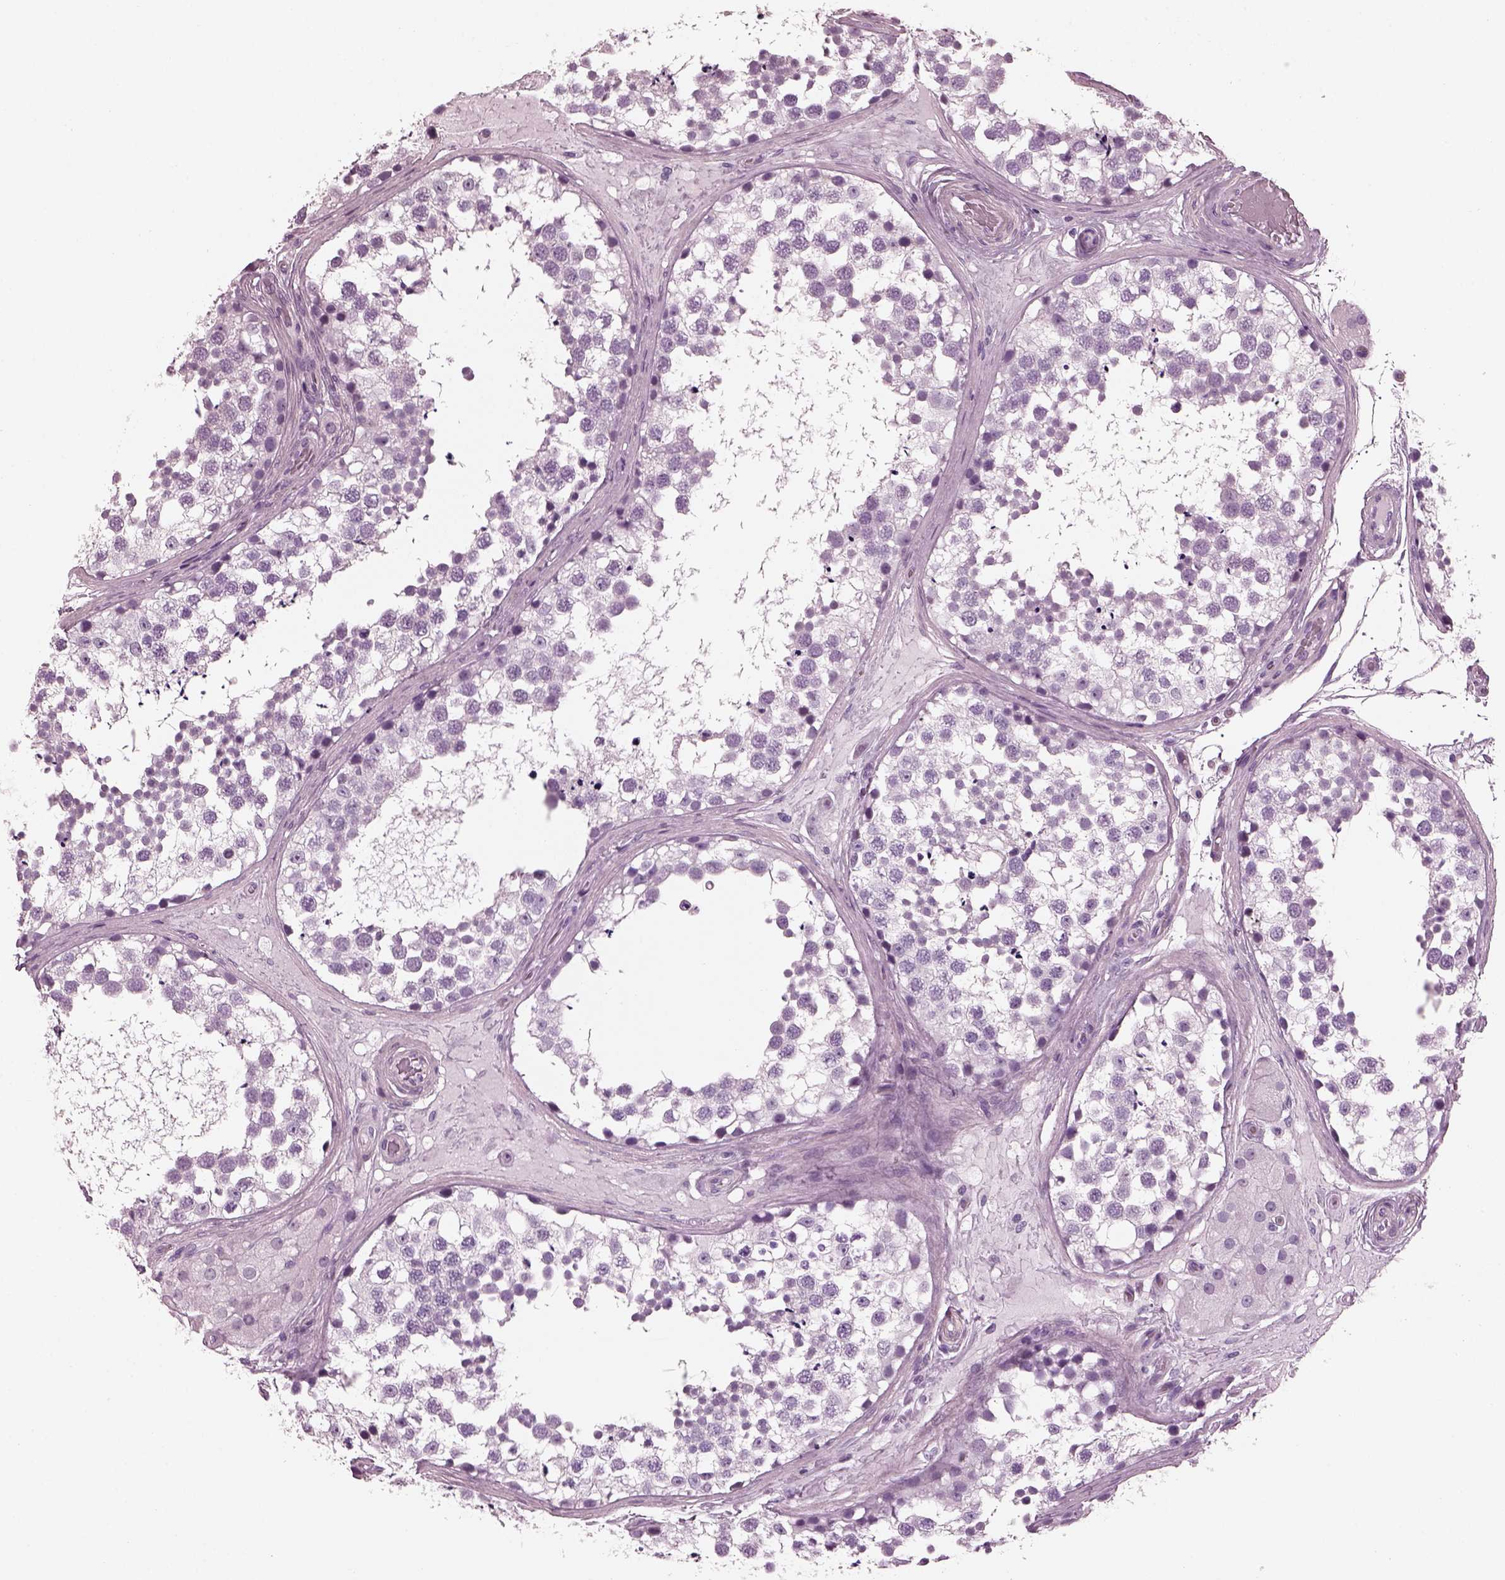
{"staining": {"intensity": "negative", "quantity": "none", "location": "none"}, "tissue": "testis", "cell_type": "Cells in seminiferous ducts", "image_type": "normal", "snomed": [{"axis": "morphology", "description": "Normal tissue, NOS"}, {"axis": "morphology", "description": "Seminoma, NOS"}, {"axis": "topography", "description": "Testis"}], "caption": "A histopathology image of human testis is negative for staining in cells in seminiferous ducts. Brightfield microscopy of IHC stained with DAB (brown) and hematoxylin (blue), captured at high magnification.", "gene": "BFSP1", "patient": {"sex": "male", "age": 65}}